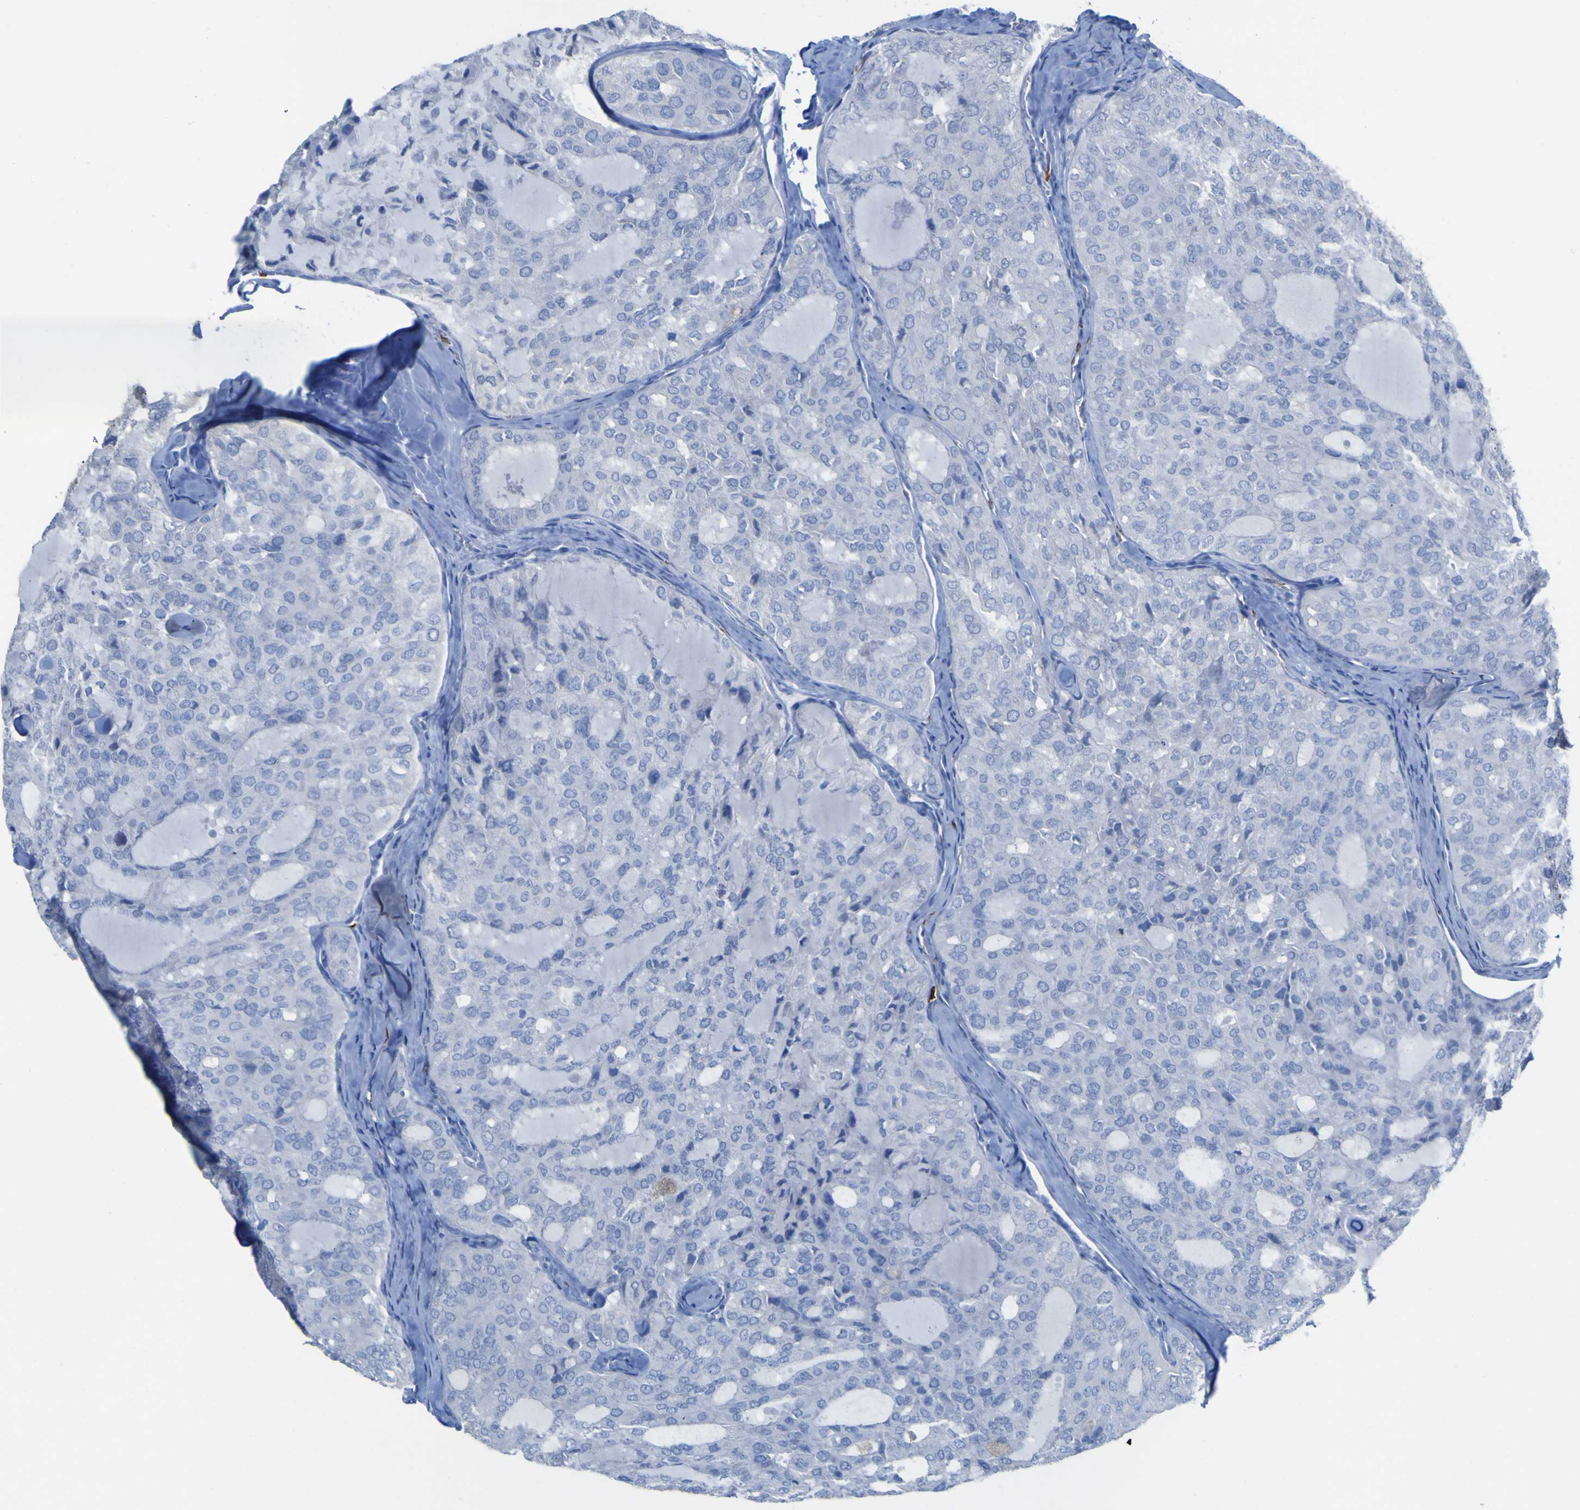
{"staining": {"intensity": "negative", "quantity": "none", "location": "none"}, "tissue": "thyroid cancer", "cell_type": "Tumor cells", "image_type": "cancer", "snomed": [{"axis": "morphology", "description": "Follicular adenoma carcinoma, NOS"}, {"axis": "topography", "description": "Thyroid gland"}], "caption": "Immunohistochemistry of human thyroid cancer (follicular adenoma carcinoma) displays no staining in tumor cells.", "gene": "GCM1", "patient": {"sex": "male", "age": 75}}